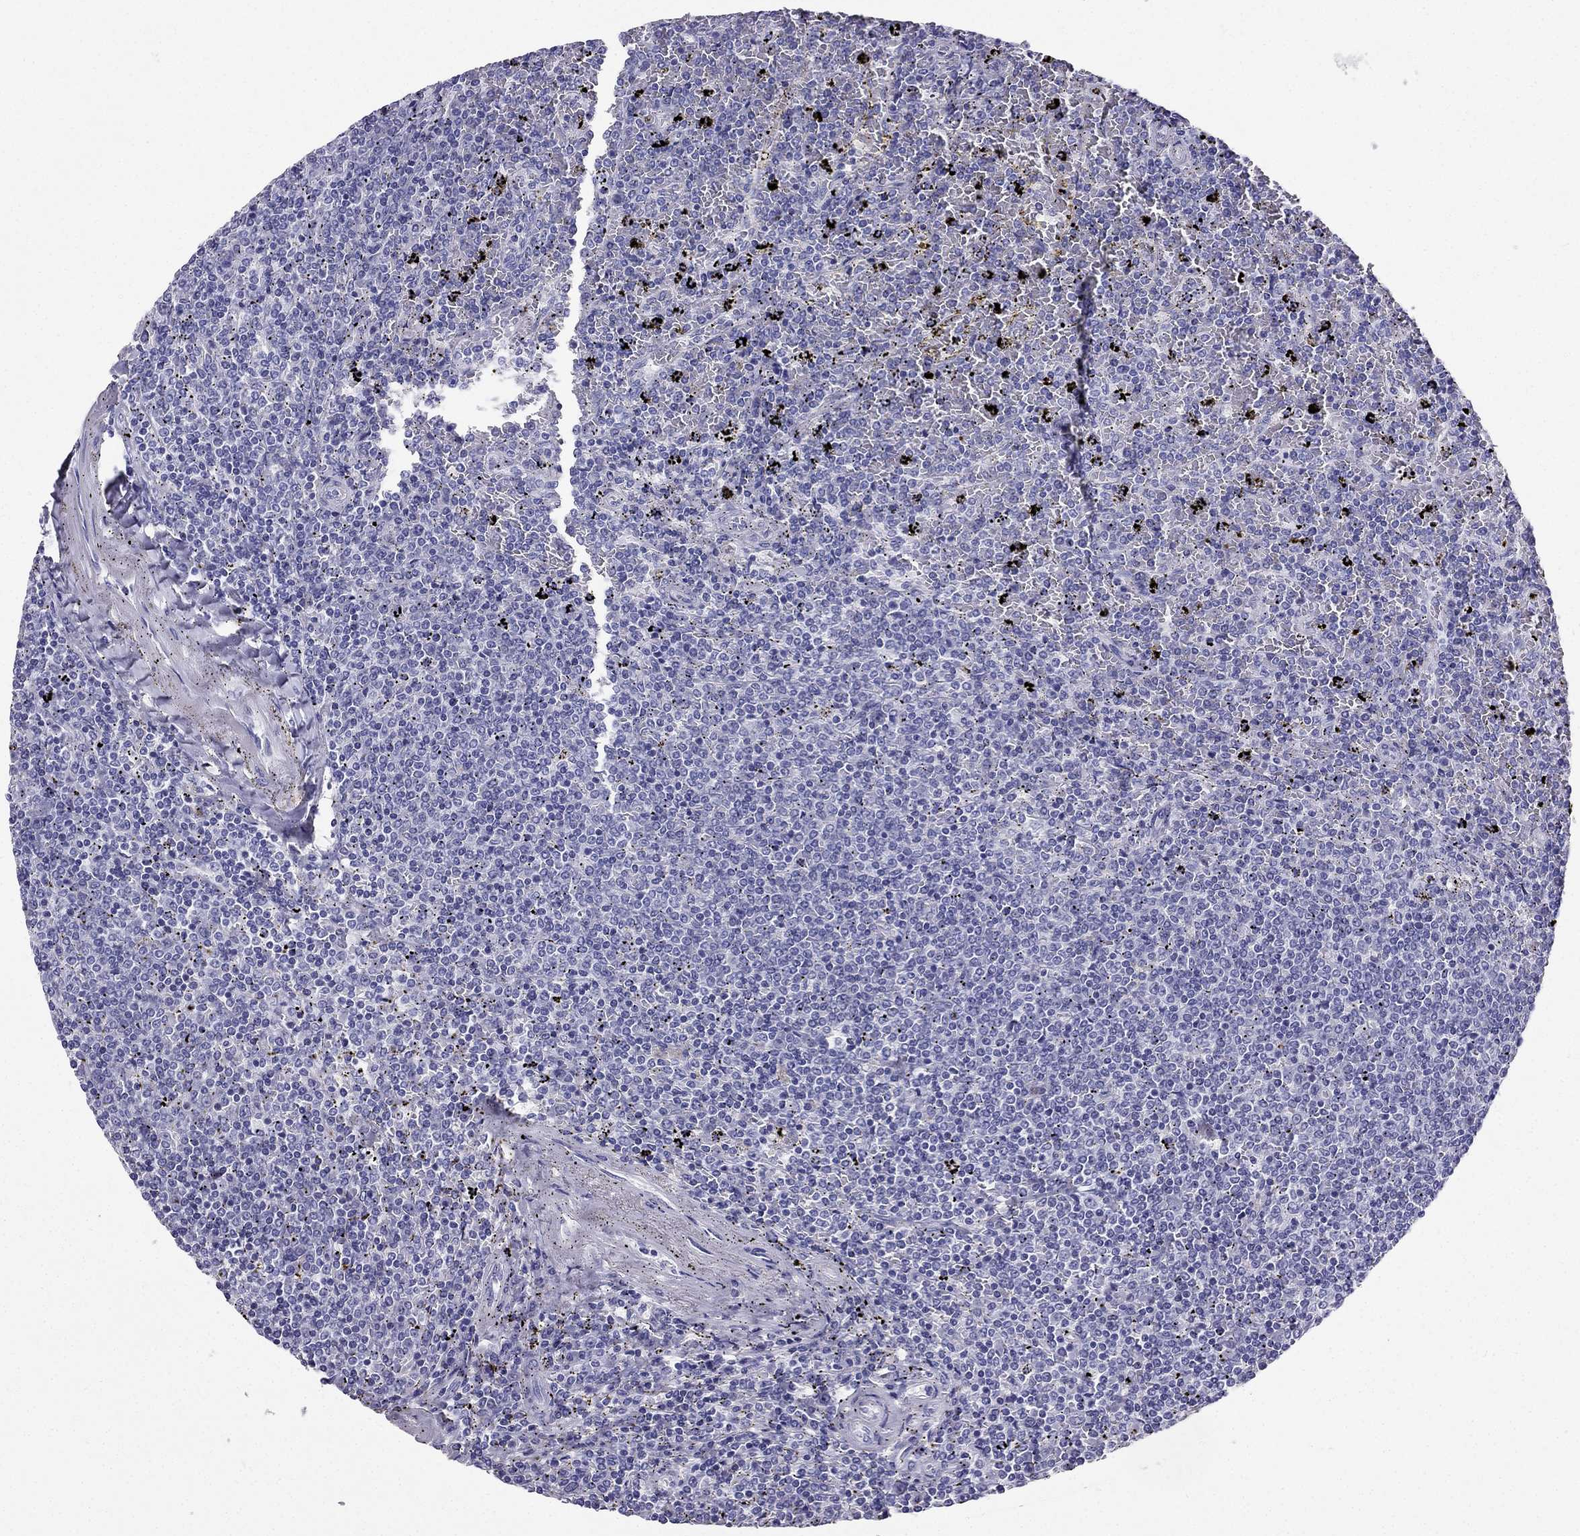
{"staining": {"intensity": "negative", "quantity": "none", "location": "none"}, "tissue": "lymphoma", "cell_type": "Tumor cells", "image_type": "cancer", "snomed": [{"axis": "morphology", "description": "Malignant lymphoma, non-Hodgkin's type, Low grade"}, {"axis": "topography", "description": "Spleen"}], "caption": "Immunohistochemical staining of human lymphoma exhibits no significant positivity in tumor cells.", "gene": "PTH", "patient": {"sex": "female", "age": 77}}